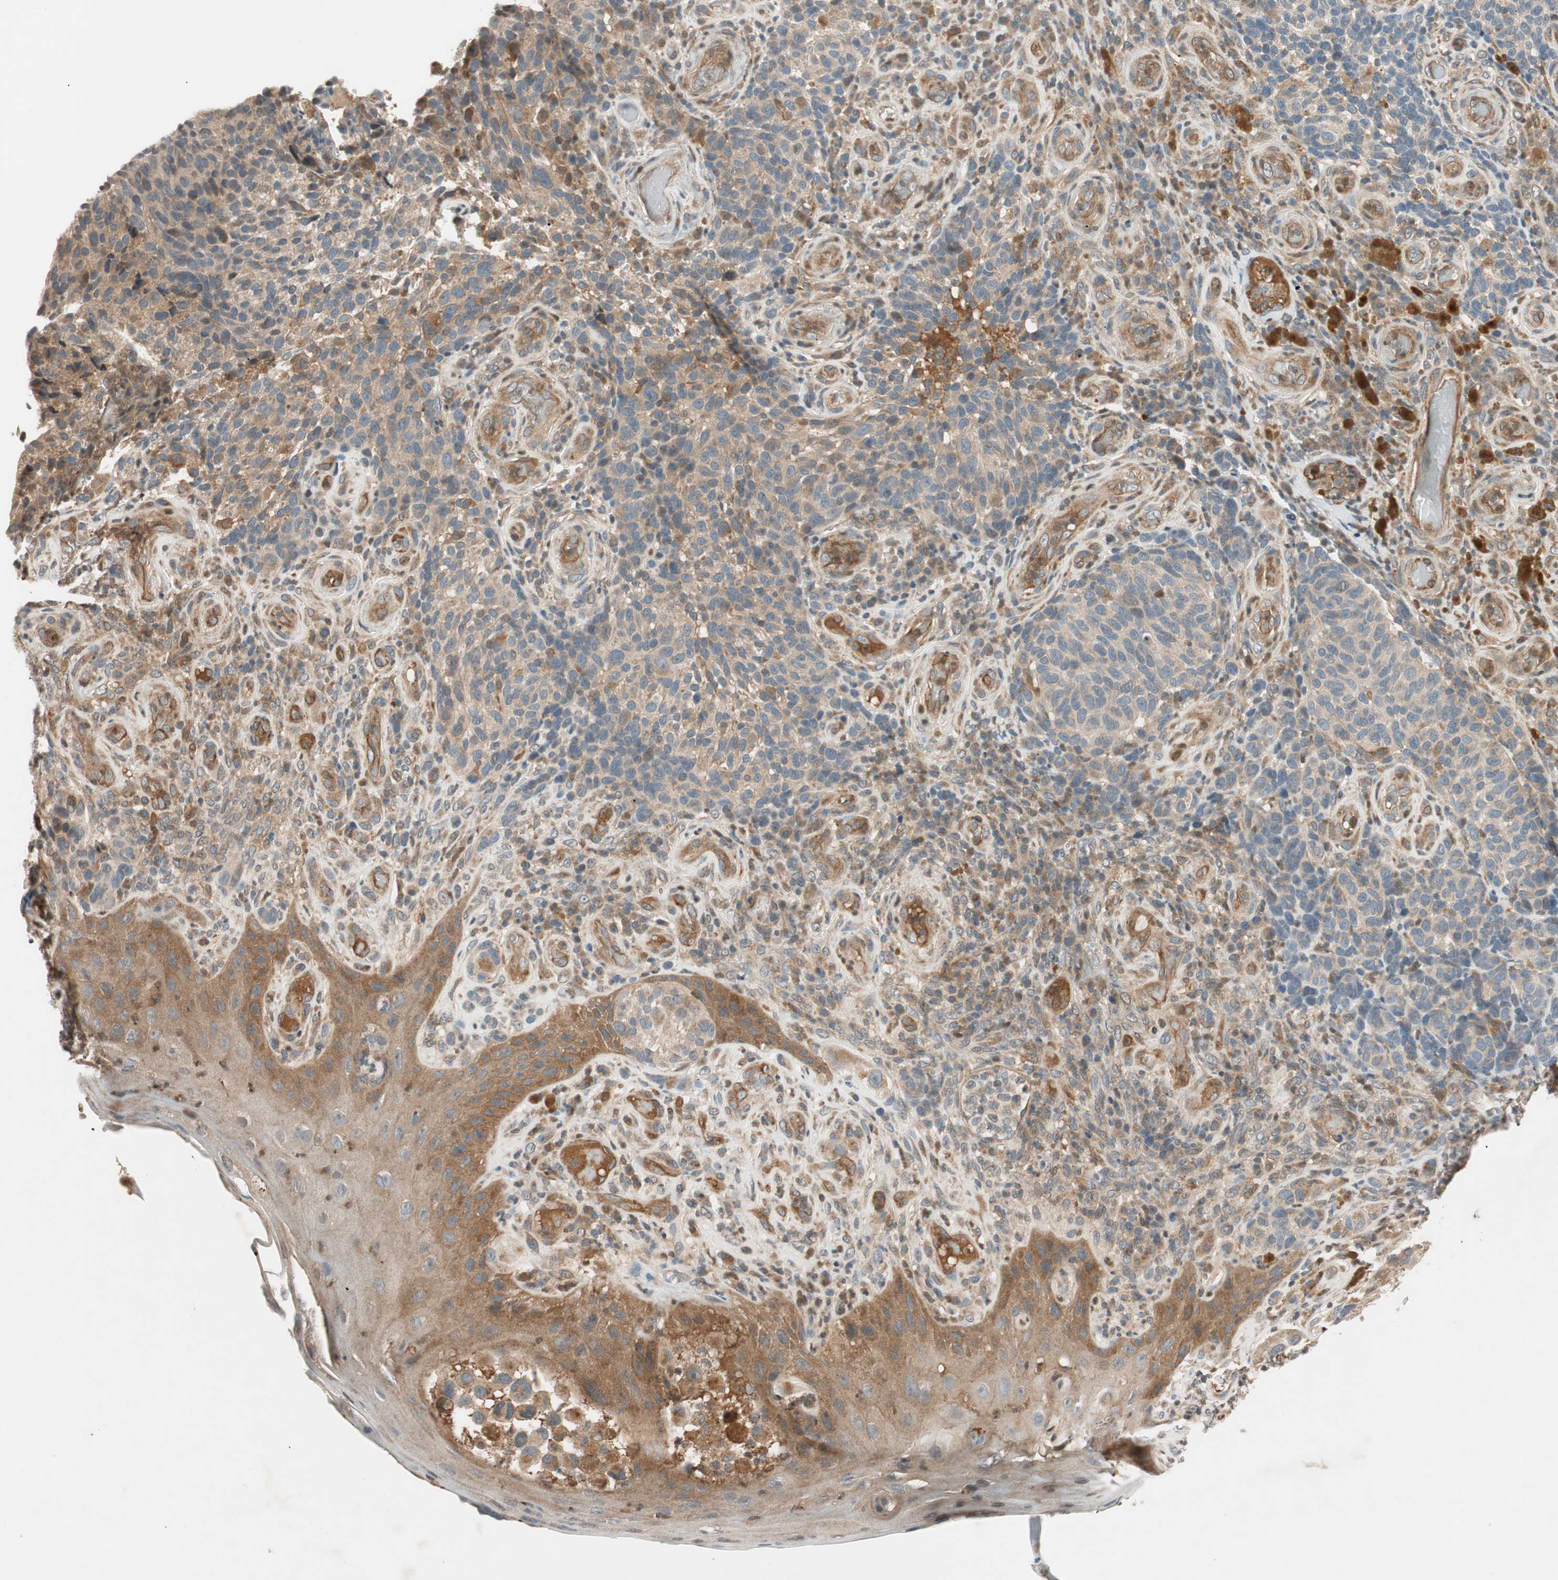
{"staining": {"intensity": "weak", "quantity": ">75%", "location": "cytoplasmic/membranous"}, "tissue": "melanoma", "cell_type": "Tumor cells", "image_type": "cancer", "snomed": [{"axis": "morphology", "description": "Malignant melanoma, NOS"}, {"axis": "topography", "description": "Skin"}], "caption": "This is a photomicrograph of immunohistochemistry (IHC) staining of melanoma, which shows weak positivity in the cytoplasmic/membranous of tumor cells.", "gene": "GCLM", "patient": {"sex": "female", "age": 73}}